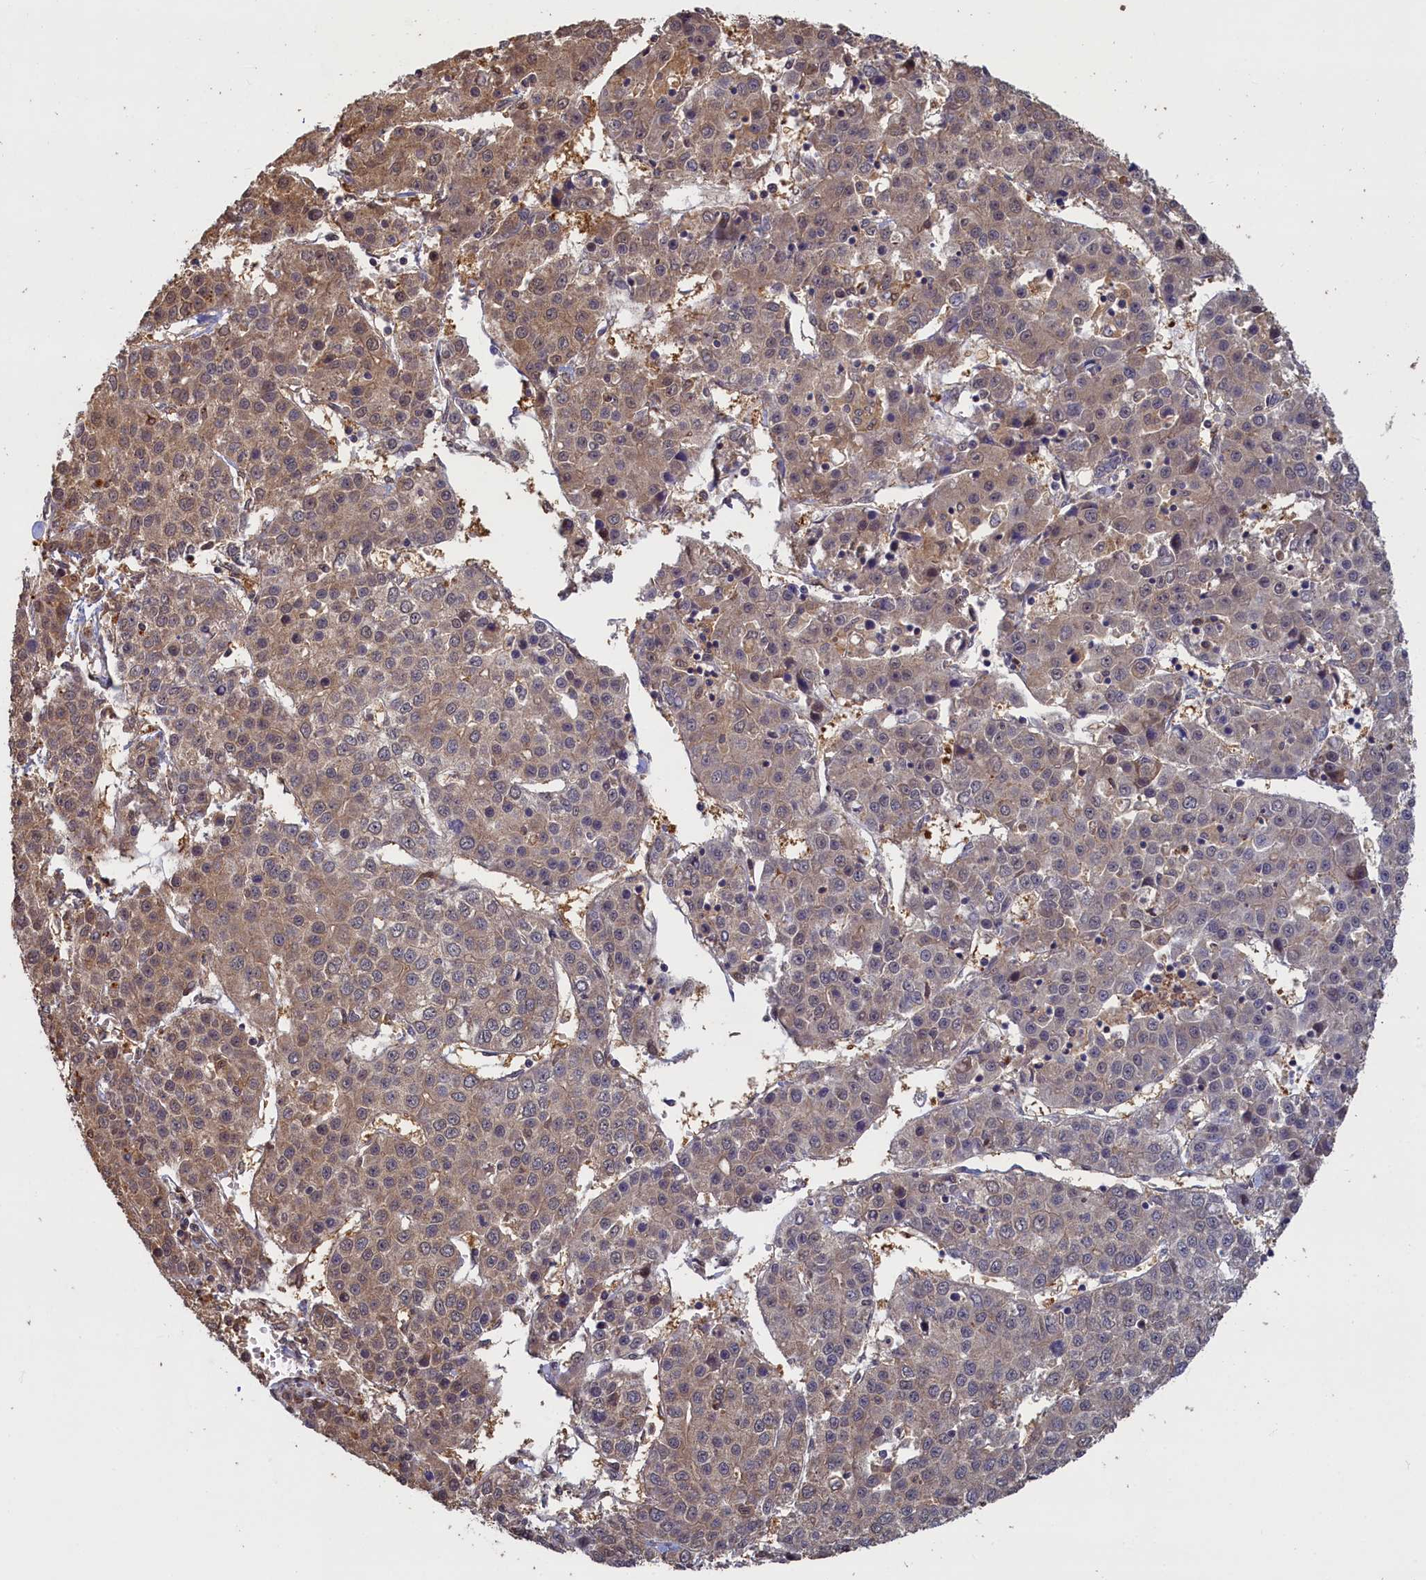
{"staining": {"intensity": "moderate", "quantity": "25%-75%", "location": "cytoplasmic/membranous"}, "tissue": "liver cancer", "cell_type": "Tumor cells", "image_type": "cancer", "snomed": [{"axis": "morphology", "description": "Carcinoma, Hepatocellular, NOS"}, {"axis": "topography", "description": "Liver"}], "caption": "Approximately 25%-75% of tumor cells in human hepatocellular carcinoma (liver) reveal moderate cytoplasmic/membranous protein positivity as visualized by brown immunohistochemical staining.", "gene": "UCHL3", "patient": {"sex": "female", "age": 53}}